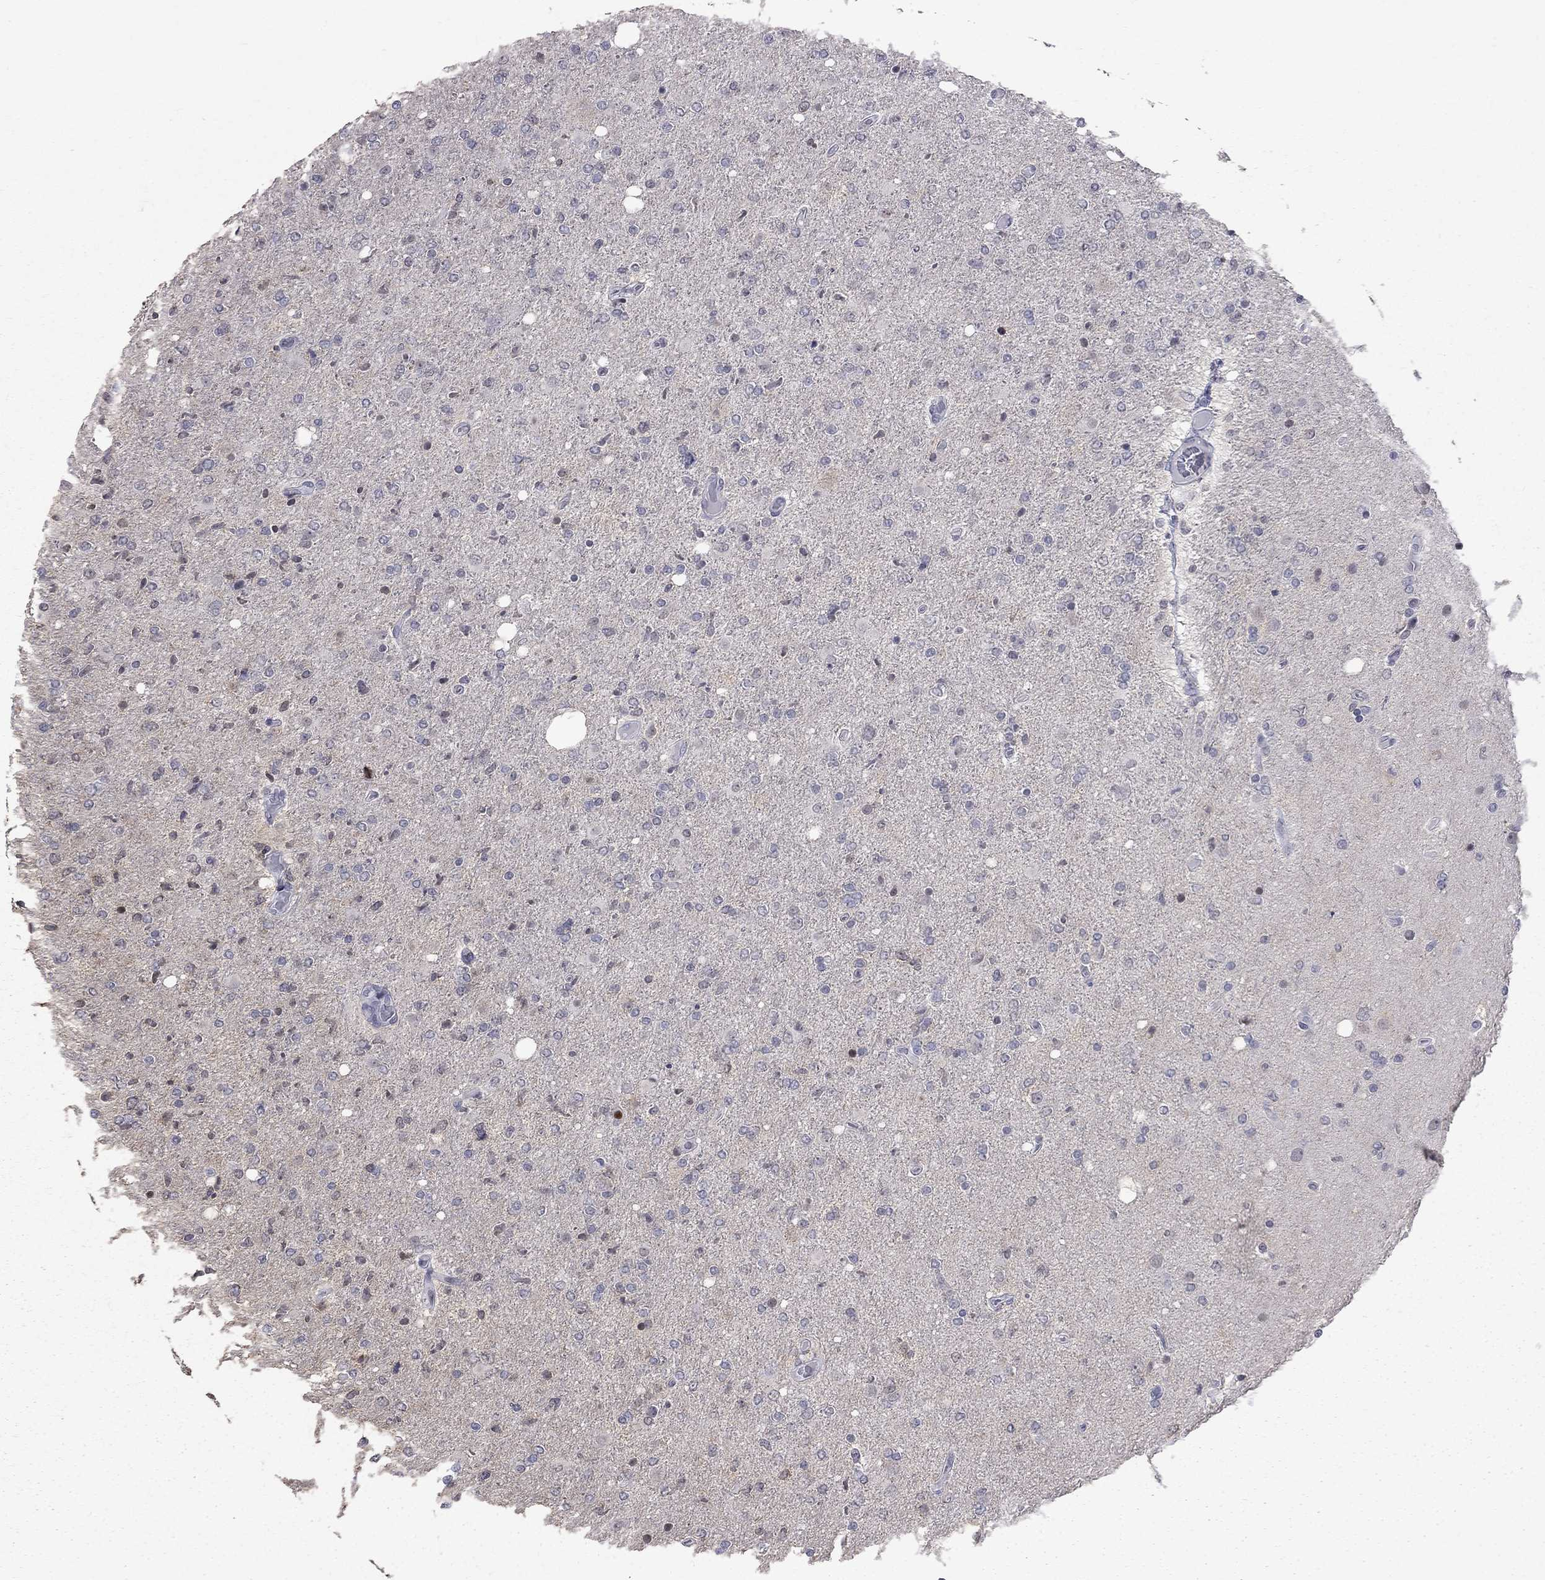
{"staining": {"intensity": "negative", "quantity": "none", "location": "none"}, "tissue": "glioma", "cell_type": "Tumor cells", "image_type": "cancer", "snomed": [{"axis": "morphology", "description": "Glioma, malignant, High grade"}, {"axis": "topography", "description": "Cerebral cortex"}], "caption": "An immunohistochemistry (IHC) image of glioma is shown. There is no staining in tumor cells of glioma.", "gene": "ZNF154", "patient": {"sex": "male", "age": 70}}